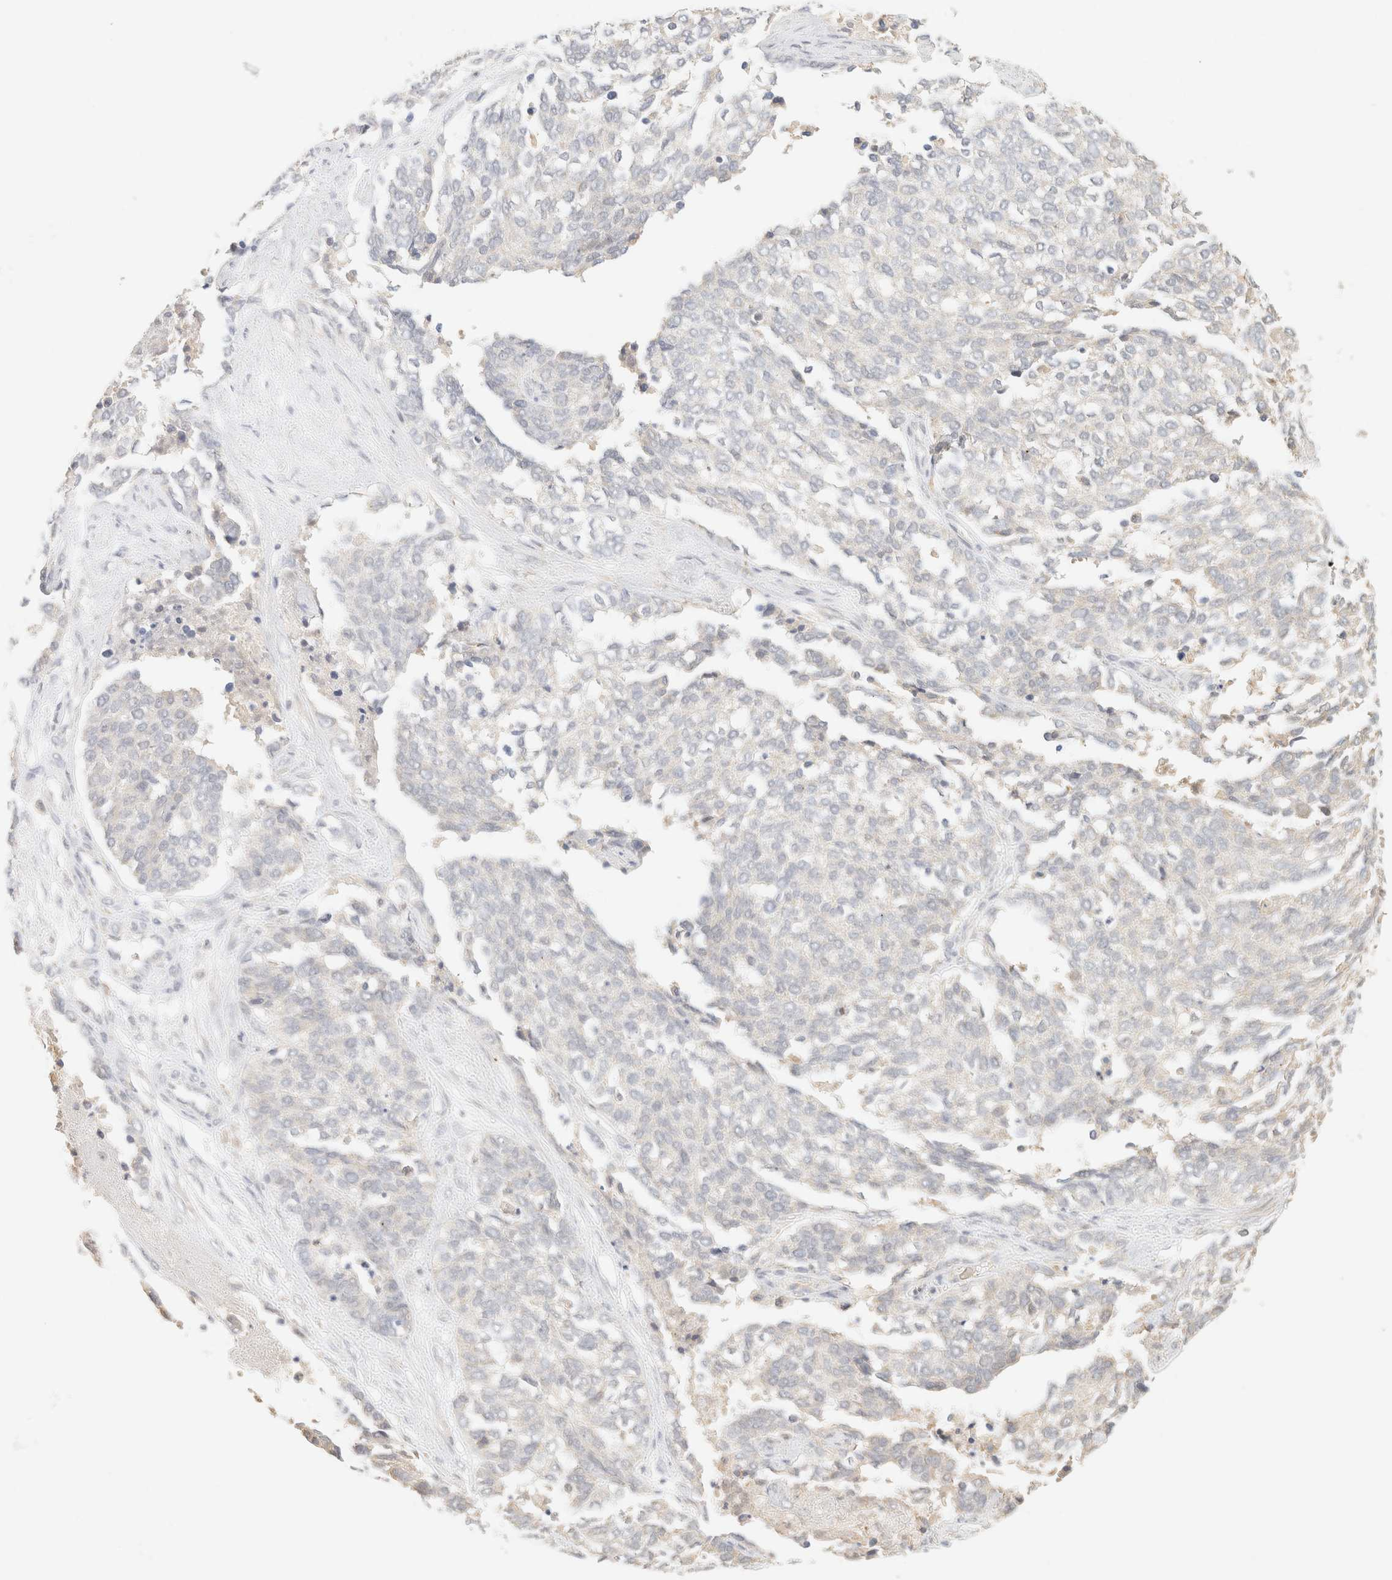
{"staining": {"intensity": "negative", "quantity": "none", "location": "none"}, "tissue": "ovarian cancer", "cell_type": "Tumor cells", "image_type": "cancer", "snomed": [{"axis": "morphology", "description": "Cystadenocarcinoma, serous, NOS"}, {"axis": "topography", "description": "Ovary"}], "caption": "An image of human ovarian cancer (serous cystadenocarcinoma) is negative for staining in tumor cells.", "gene": "TIMD4", "patient": {"sex": "female", "age": 44}}